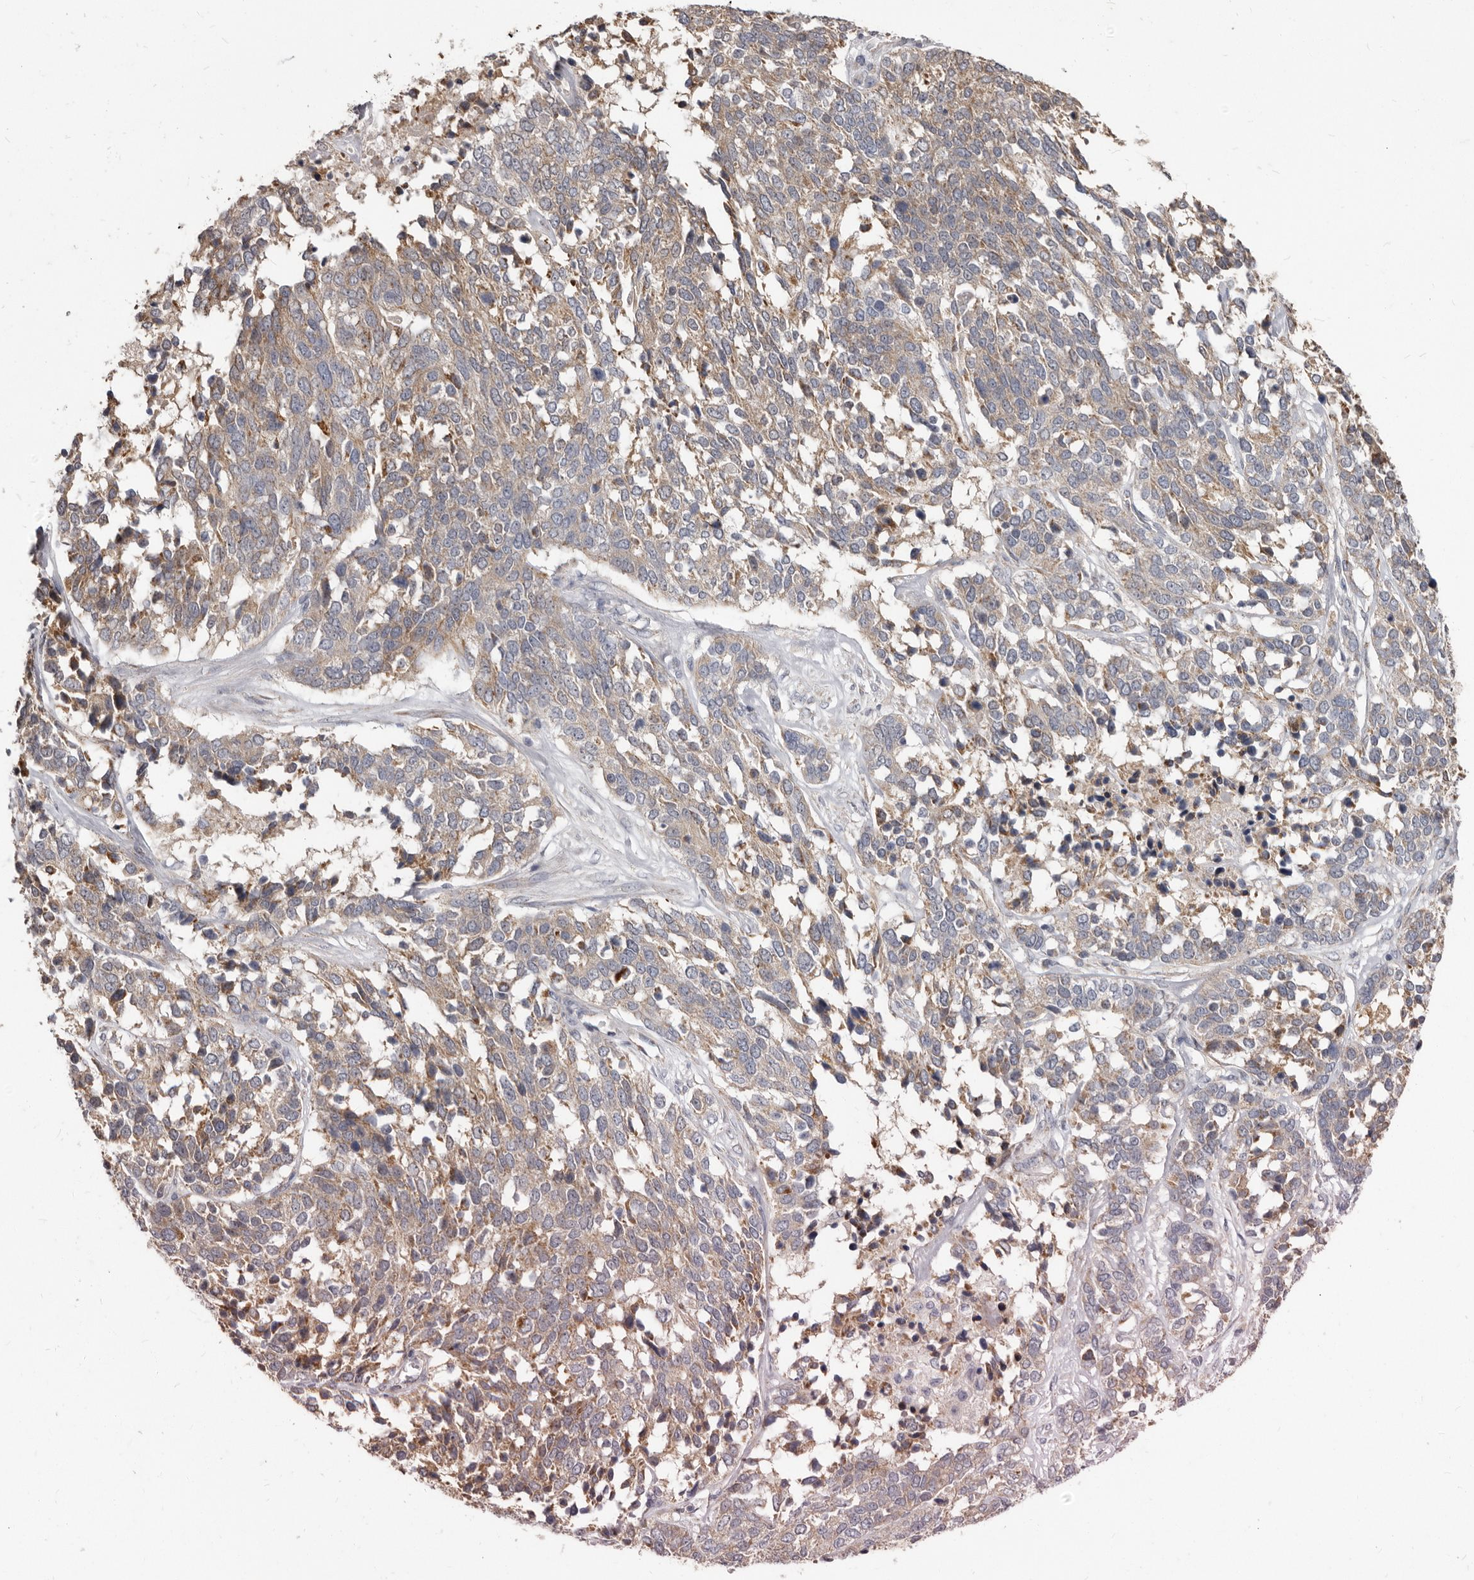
{"staining": {"intensity": "weak", "quantity": "25%-75%", "location": "cytoplasmic/membranous"}, "tissue": "ovarian cancer", "cell_type": "Tumor cells", "image_type": "cancer", "snomed": [{"axis": "morphology", "description": "Cystadenocarcinoma, serous, NOS"}, {"axis": "topography", "description": "Ovary"}], "caption": "A photomicrograph showing weak cytoplasmic/membranous positivity in about 25%-75% of tumor cells in ovarian cancer (serous cystadenocarcinoma), as visualized by brown immunohistochemical staining.", "gene": "FMO2", "patient": {"sex": "female", "age": 44}}